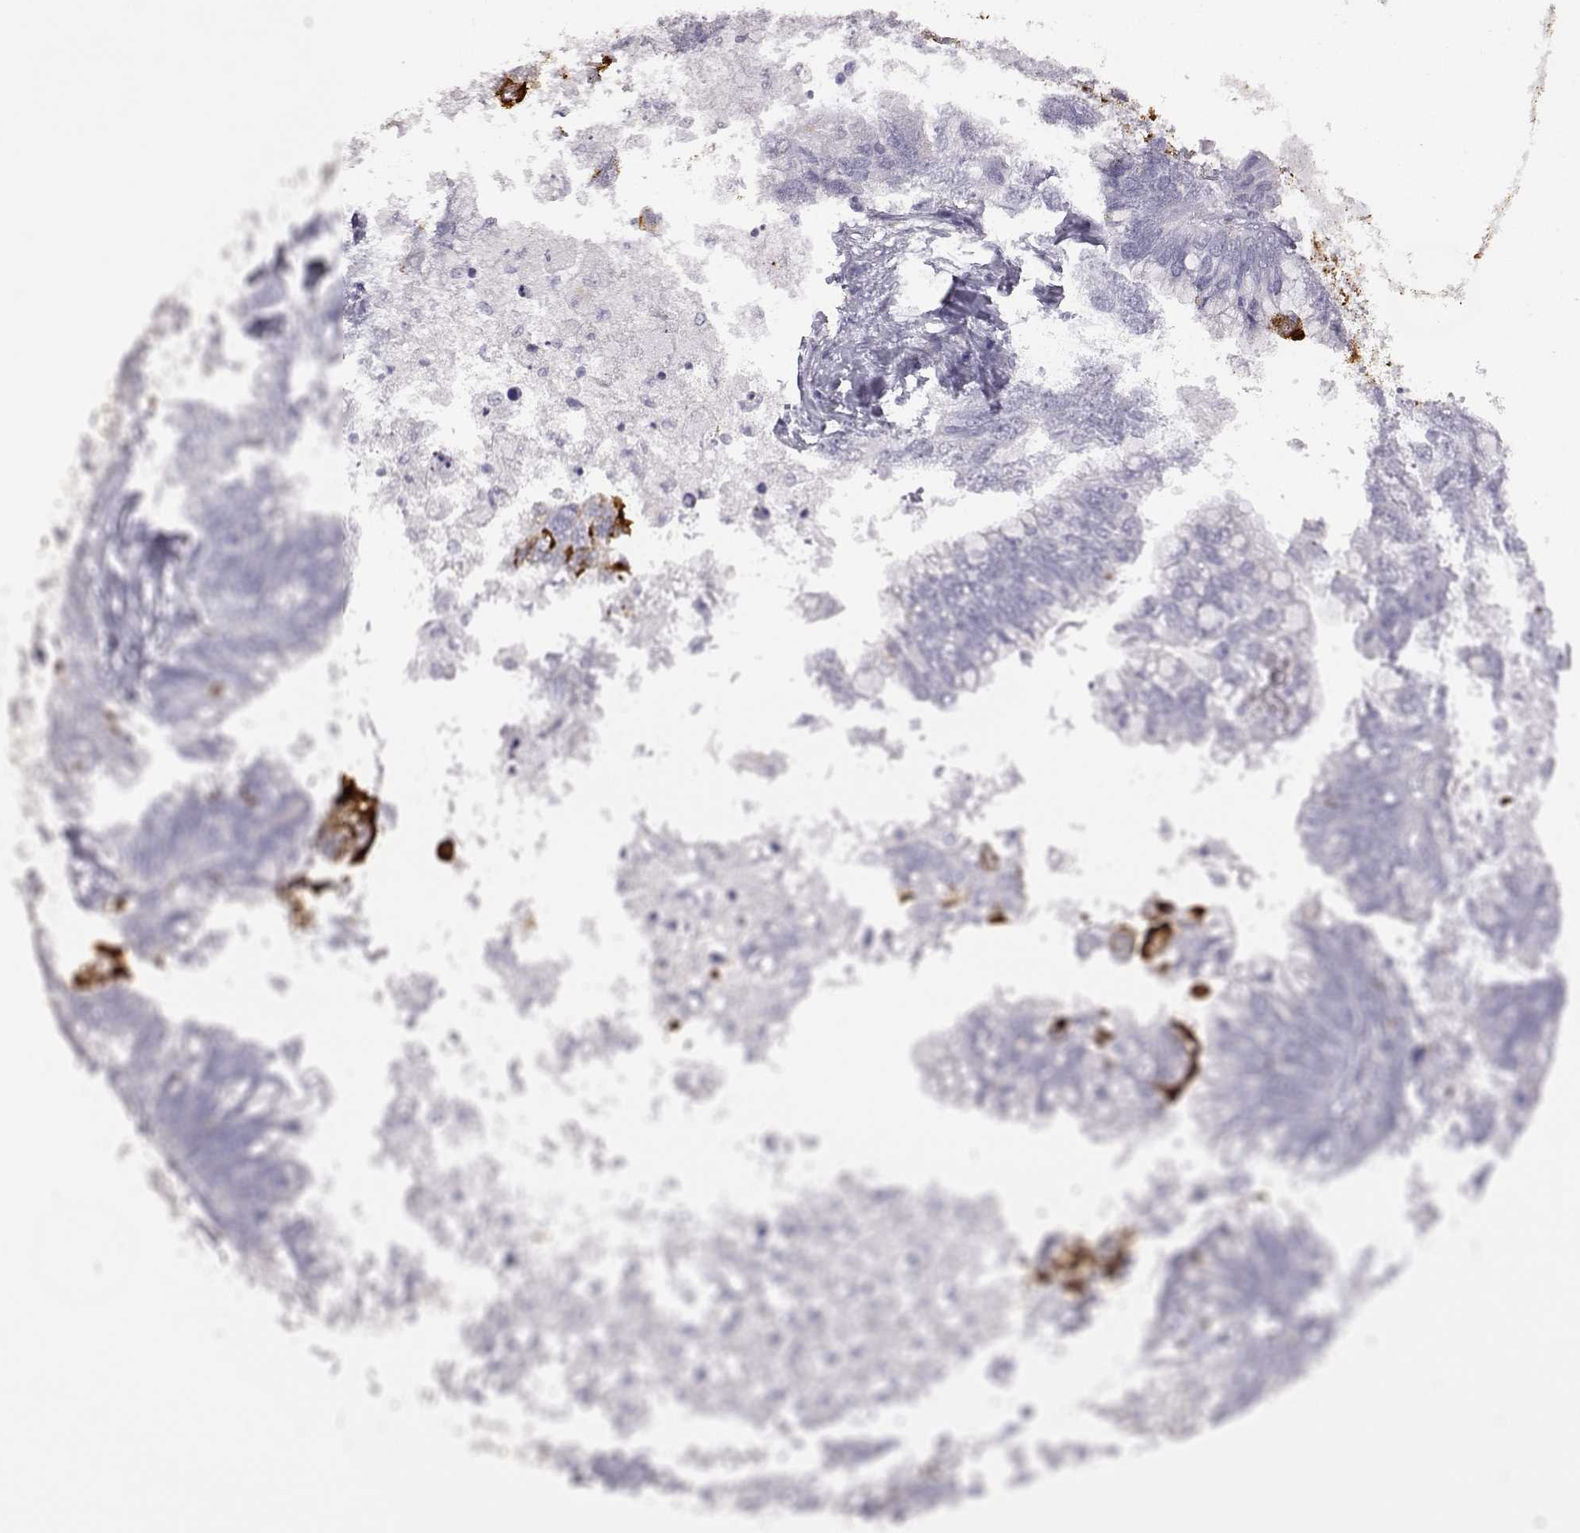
{"staining": {"intensity": "negative", "quantity": "none", "location": "none"}, "tissue": "ovarian cancer", "cell_type": "Tumor cells", "image_type": "cancer", "snomed": [{"axis": "morphology", "description": "Cystadenocarcinoma, mucinous, NOS"}, {"axis": "topography", "description": "Ovary"}], "caption": "Photomicrograph shows no protein staining in tumor cells of ovarian cancer (mucinous cystadenocarcinoma) tissue. The staining was performed using DAB to visualize the protein expression in brown, while the nuclei were stained in blue with hematoxylin (Magnification: 20x).", "gene": "VGF", "patient": {"sex": "female", "age": 76}}